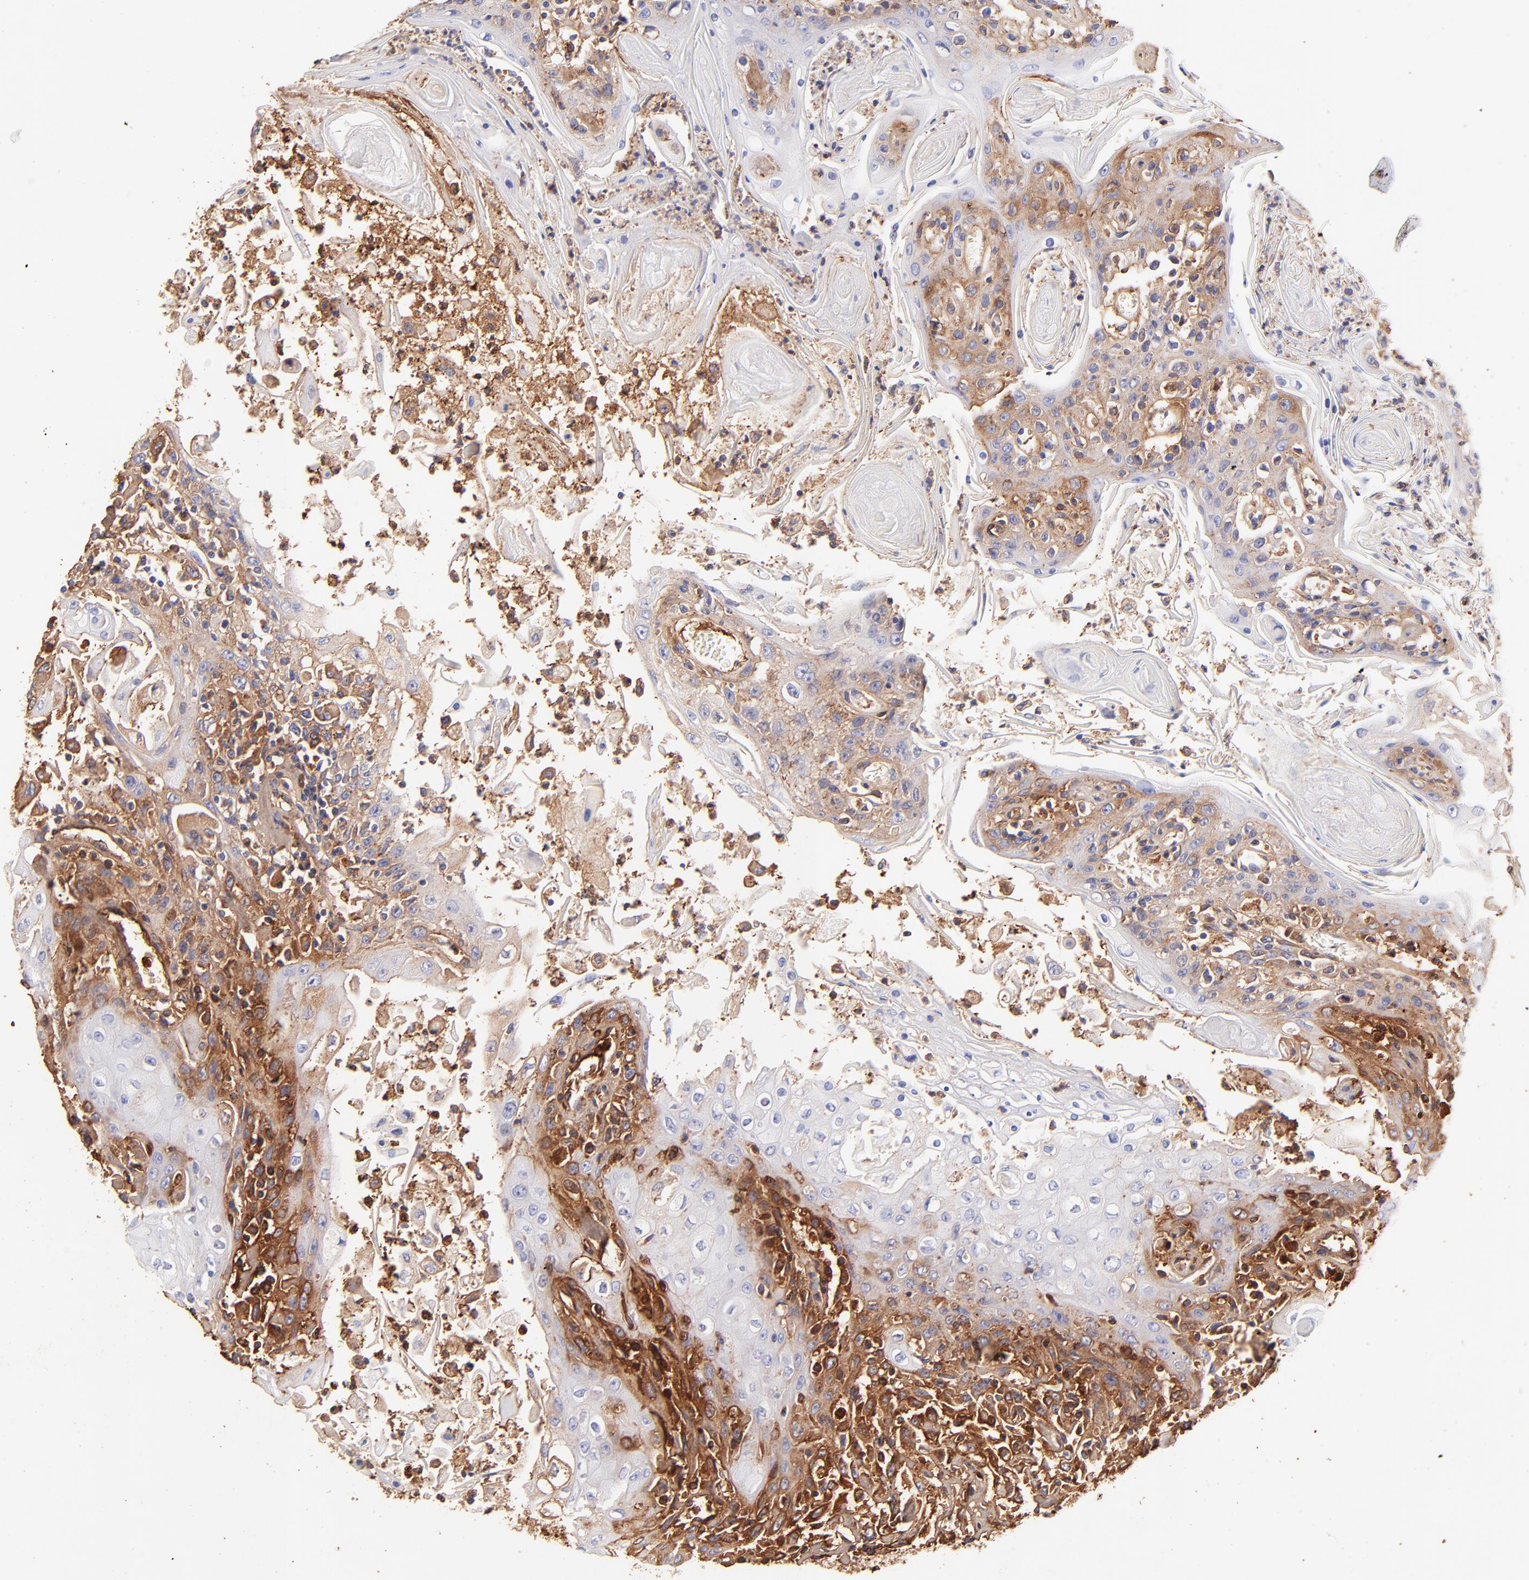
{"staining": {"intensity": "moderate", "quantity": "25%-75%", "location": "cytoplasmic/membranous"}, "tissue": "head and neck cancer", "cell_type": "Tumor cells", "image_type": "cancer", "snomed": [{"axis": "morphology", "description": "Squamous cell carcinoma, NOS"}, {"axis": "topography", "description": "Oral tissue"}, {"axis": "topography", "description": "Head-Neck"}], "caption": "The photomicrograph displays staining of head and neck cancer, revealing moderate cytoplasmic/membranous protein expression (brown color) within tumor cells.", "gene": "BGN", "patient": {"sex": "female", "age": 76}}